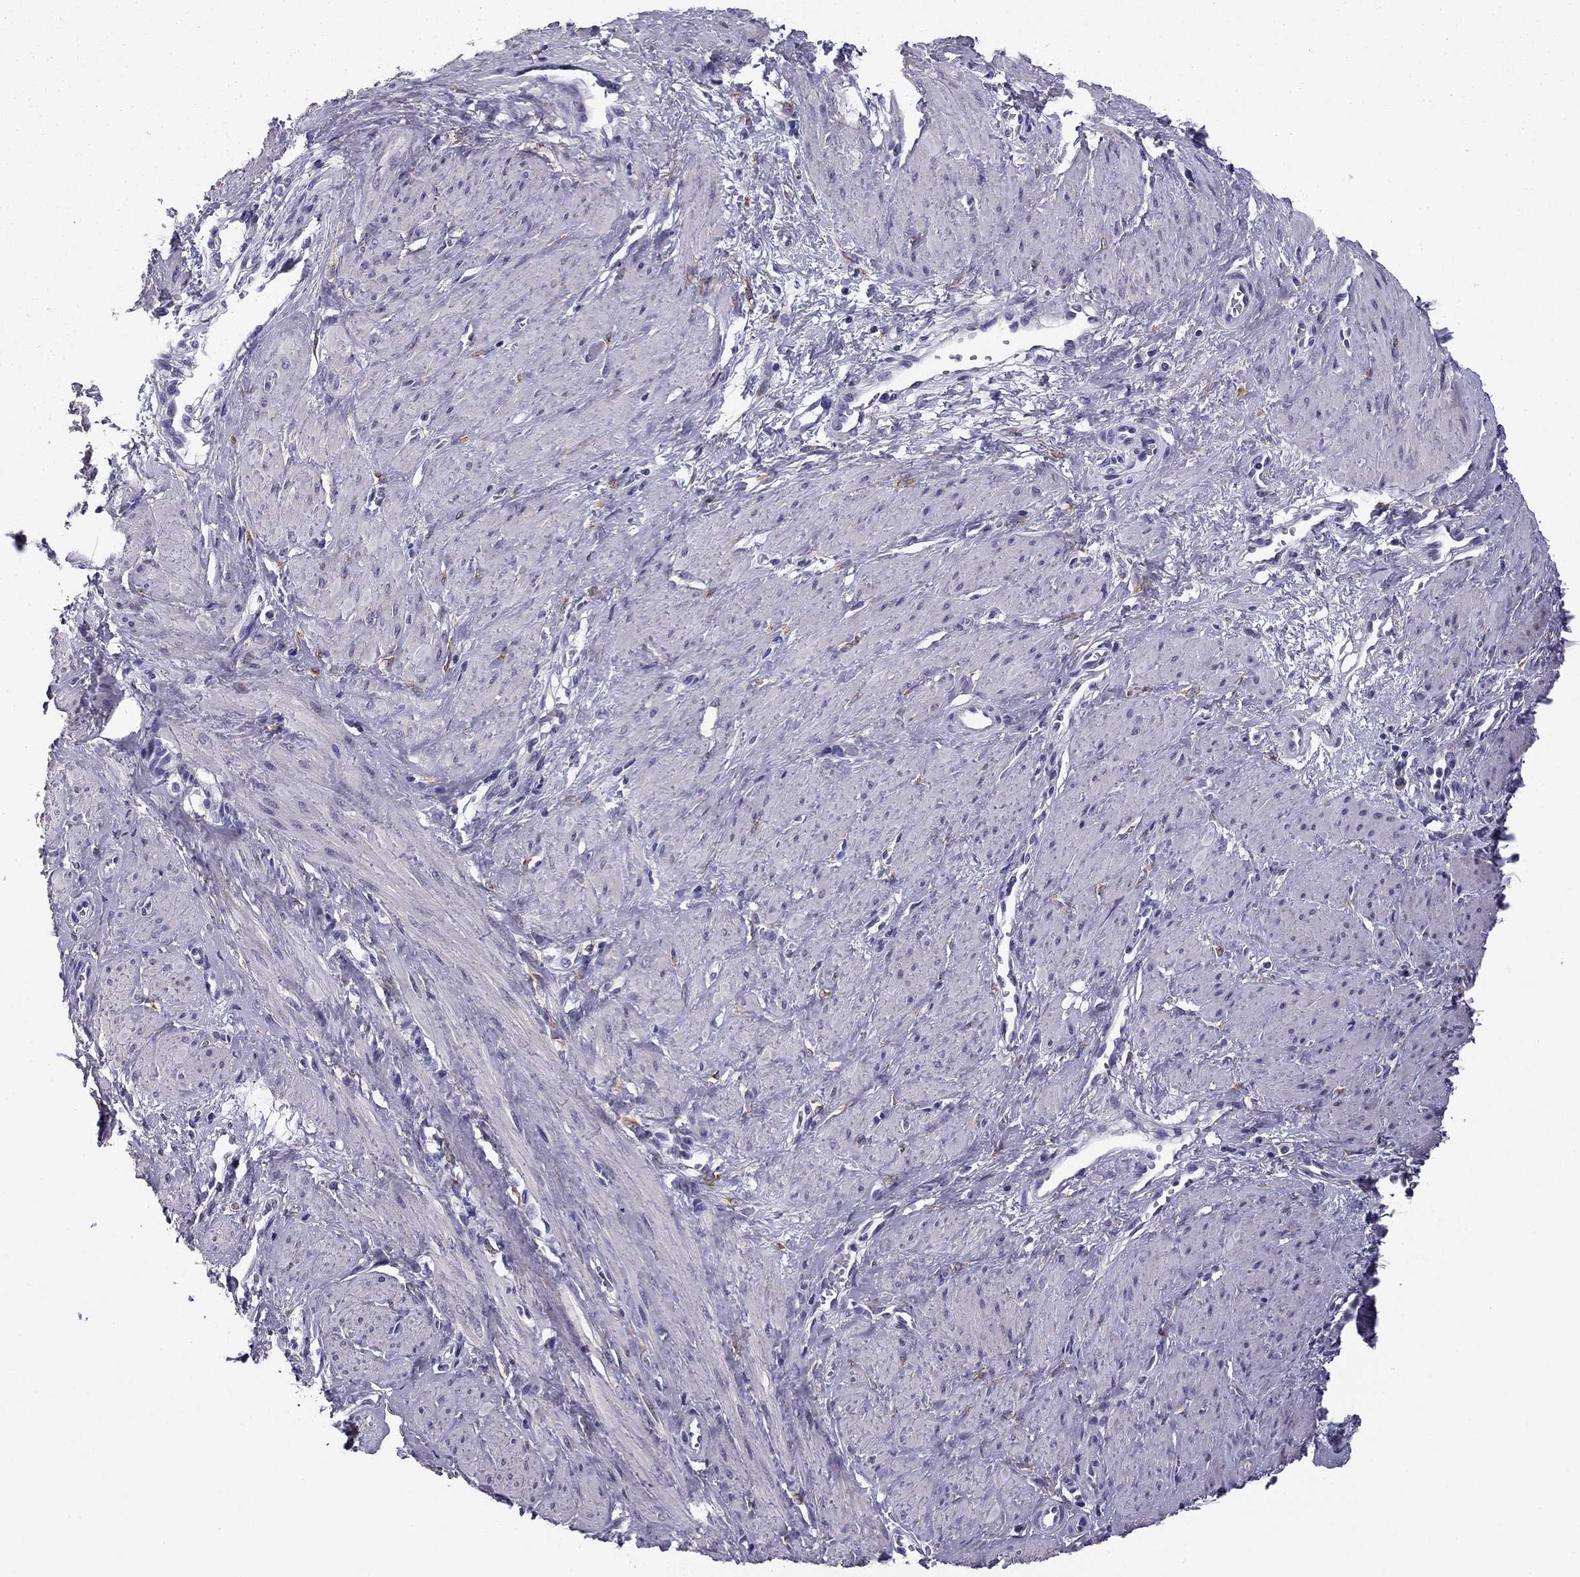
{"staining": {"intensity": "negative", "quantity": "none", "location": "none"}, "tissue": "smooth muscle", "cell_type": "Smooth muscle cells", "image_type": "normal", "snomed": [{"axis": "morphology", "description": "Normal tissue, NOS"}, {"axis": "topography", "description": "Smooth muscle"}, {"axis": "topography", "description": "Uterus"}], "caption": "An image of human smooth muscle is negative for staining in smooth muscle cells.", "gene": "TMED3", "patient": {"sex": "female", "age": 39}}